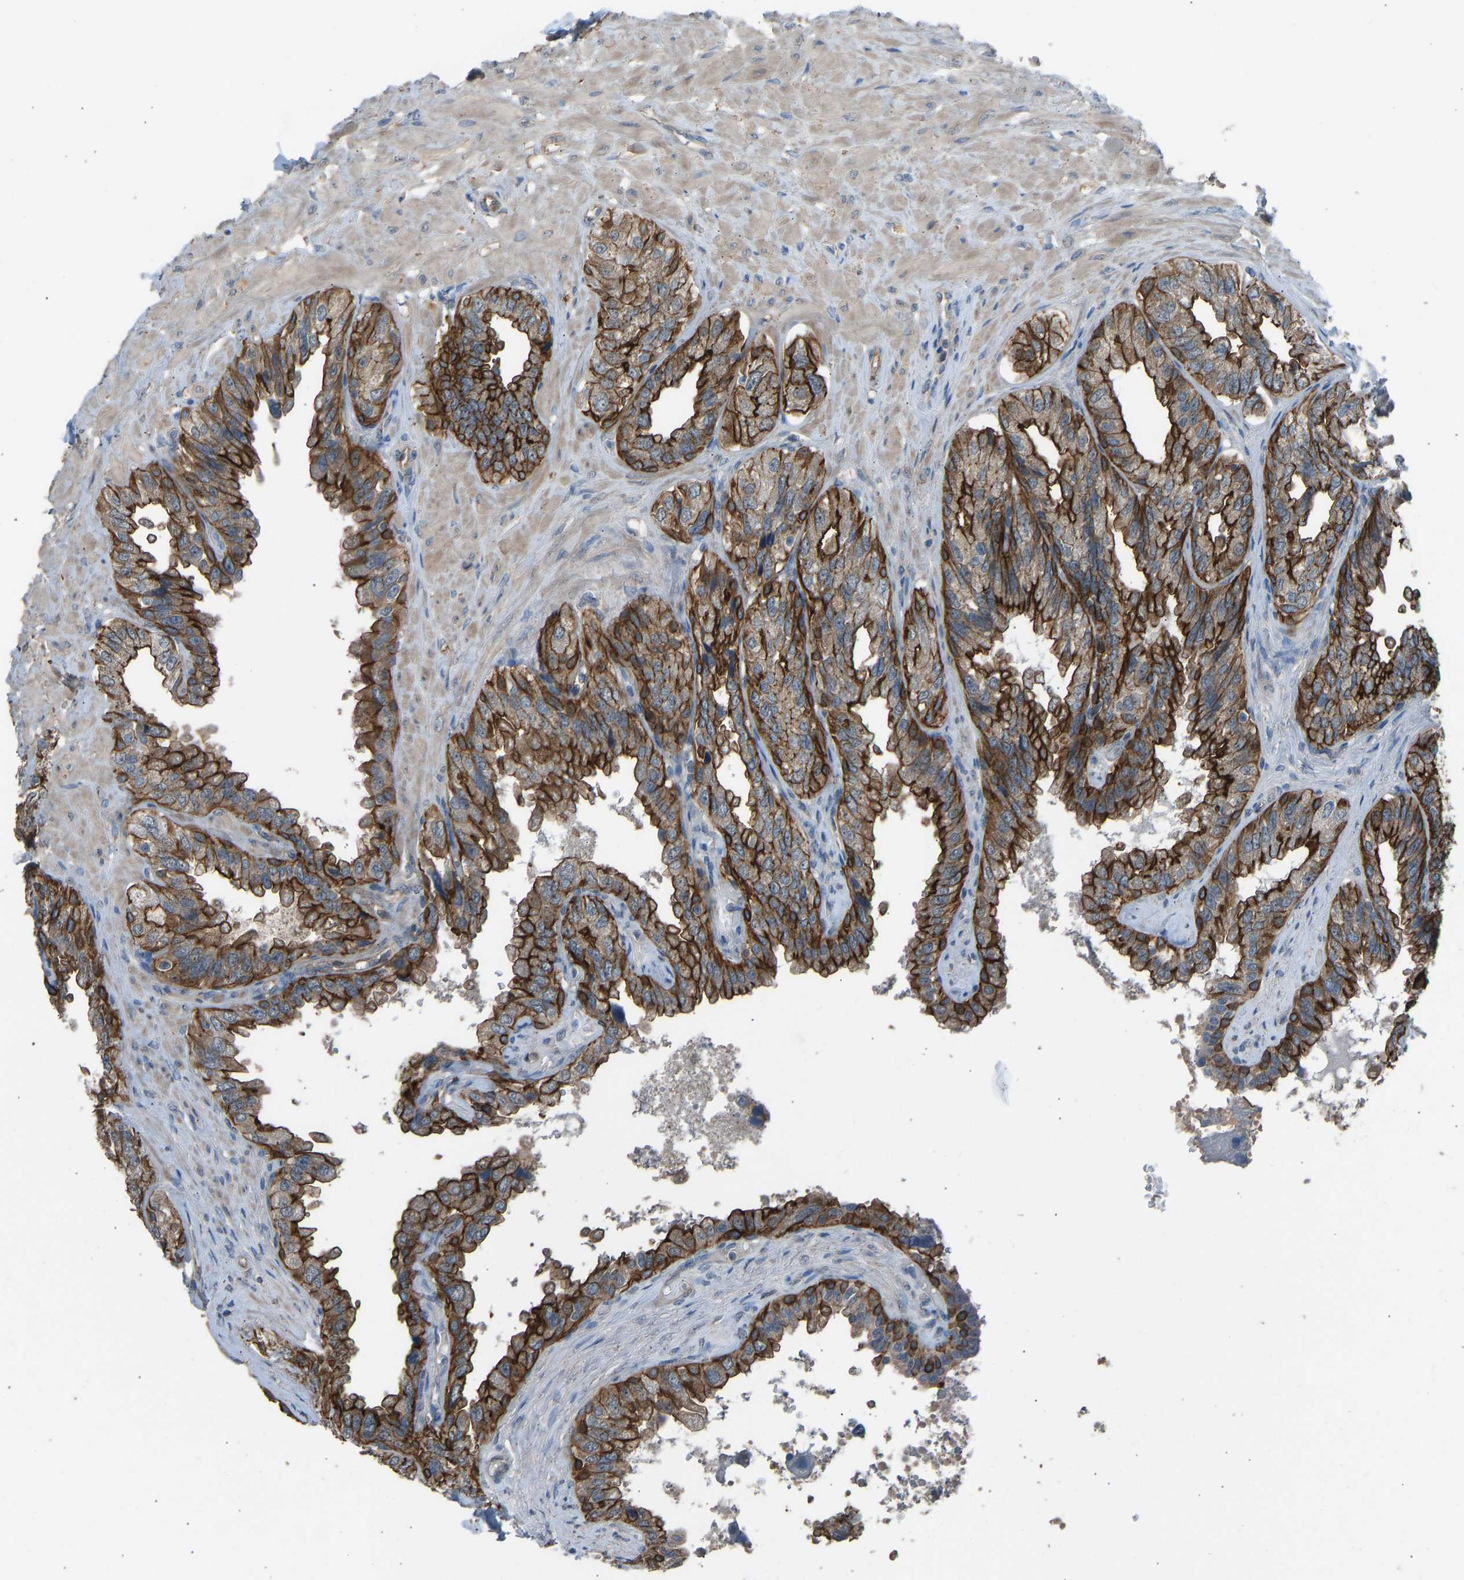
{"staining": {"intensity": "strong", "quantity": "25%-75%", "location": "cytoplasmic/membranous"}, "tissue": "seminal vesicle", "cell_type": "Glandular cells", "image_type": "normal", "snomed": [{"axis": "morphology", "description": "Normal tissue, NOS"}, {"axis": "topography", "description": "Seminal veicle"}], "caption": "Glandular cells demonstrate high levels of strong cytoplasmic/membranous expression in approximately 25%-75% of cells in benign human seminal vesicle.", "gene": "SLC43A1", "patient": {"sex": "male", "age": 68}}